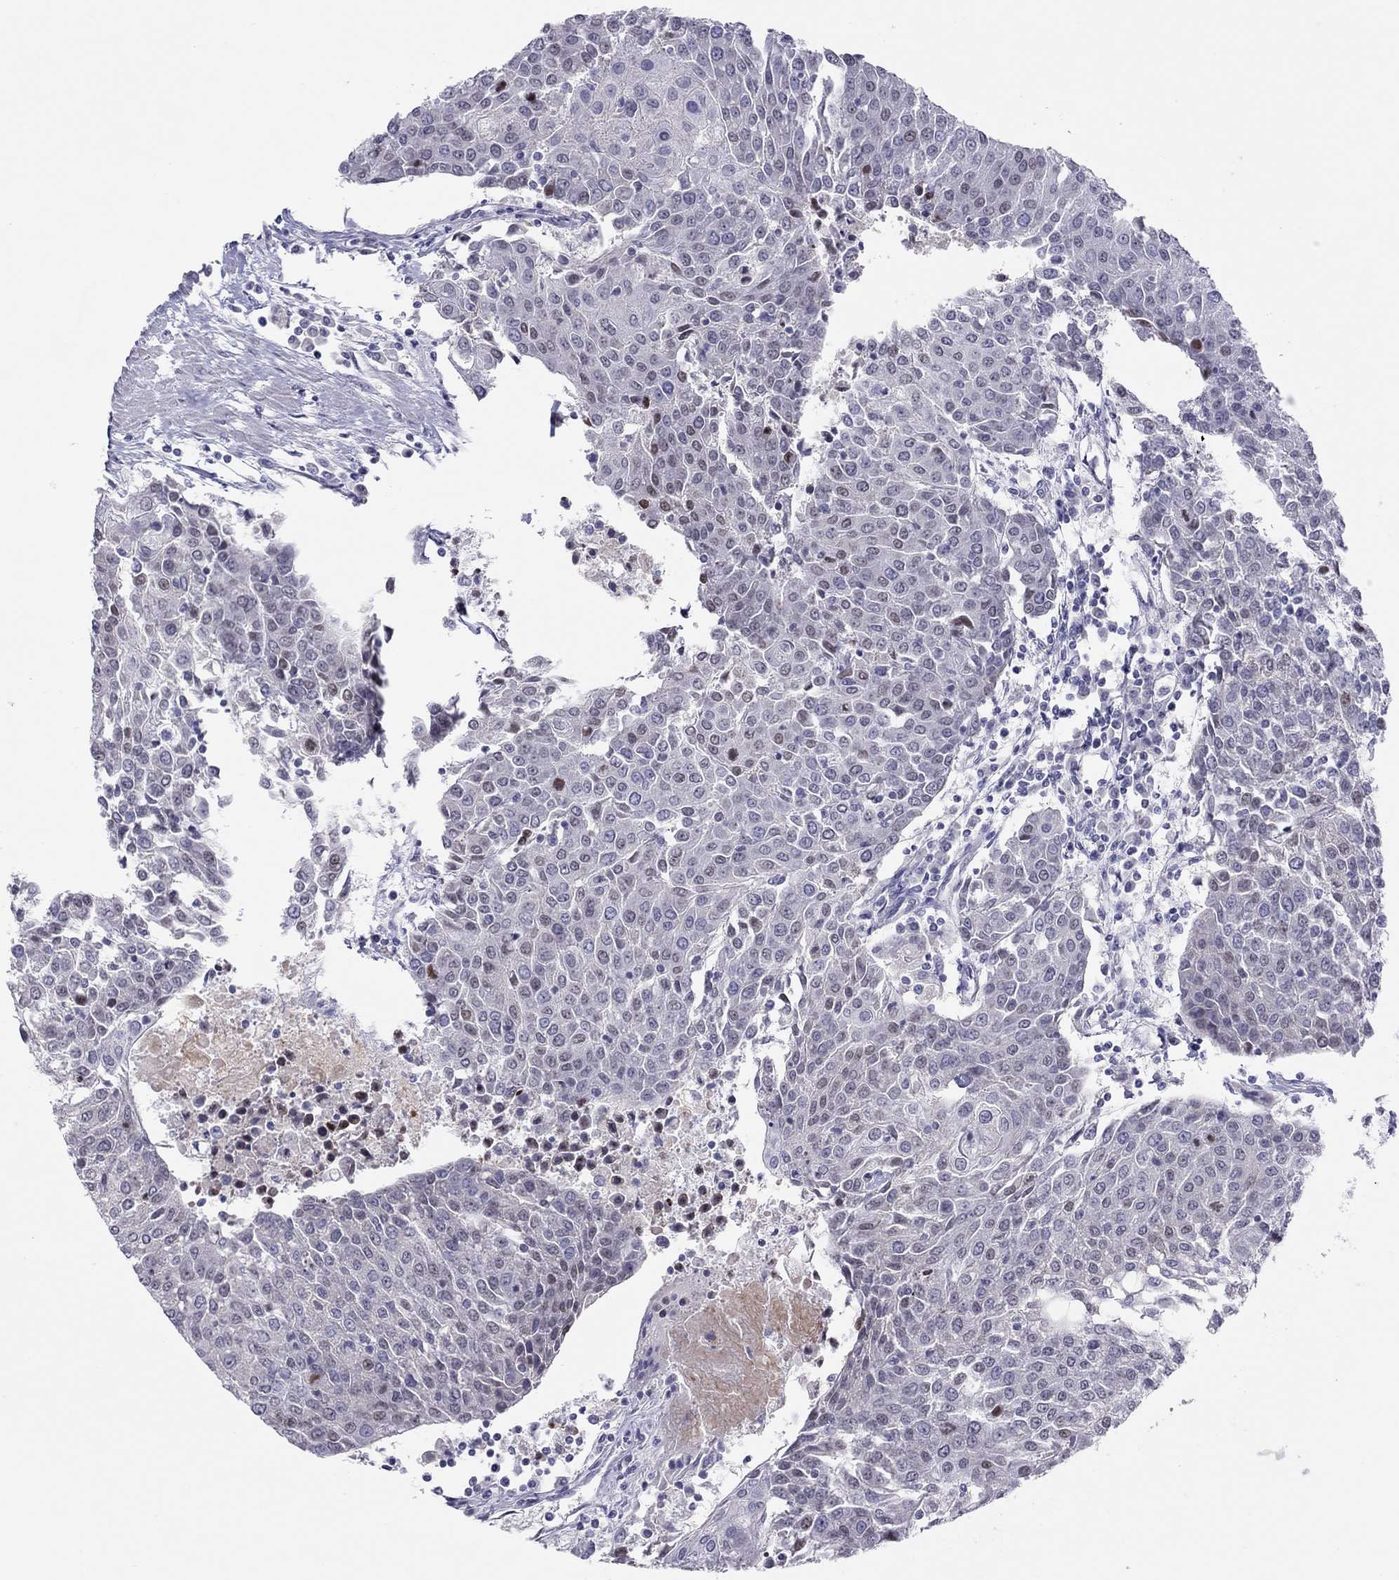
{"staining": {"intensity": "negative", "quantity": "none", "location": "none"}, "tissue": "urothelial cancer", "cell_type": "Tumor cells", "image_type": "cancer", "snomed": [{"axis": "morphology", "description": "Urothelial carcinoma, High grade"}, {"axis": "topography", "description": "Urinary bladder"}], "caption": "Micrograph shows no significant protein positivity in tumor cells of urothelial cancer.", "gene": "JHY", "patient": {"sex": "female", "age": 85}}